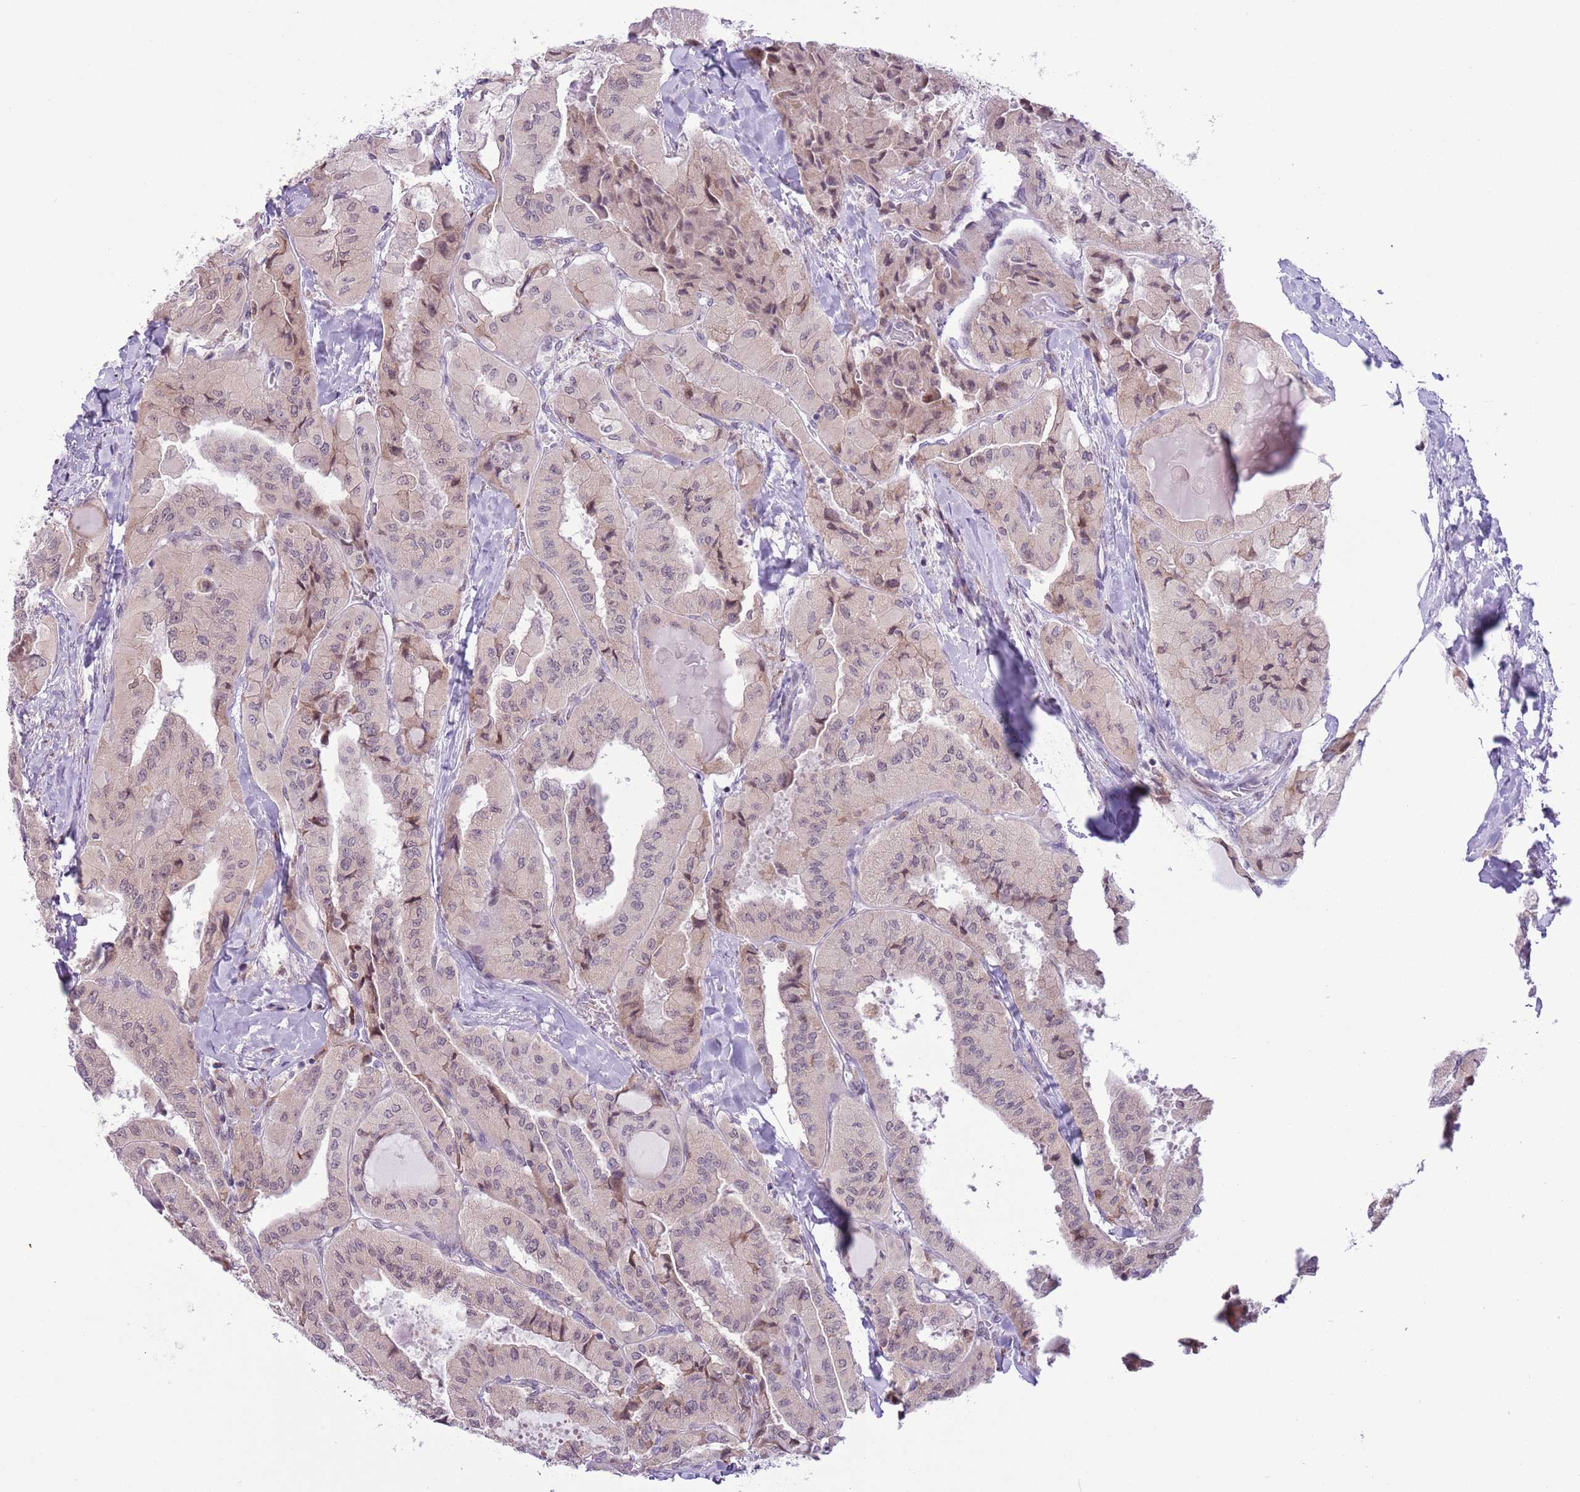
{"staining": {"intensity": "weak", "quantity": "25%-75%", "location": "nuclear"}, "tissue": "thyroid cancer", "cell_type": "Tumor cells", "image_type": "cancer", "snomed": [{"axis": "morphology", "description": "Normal tissue, NOS"}, {"axis": "morphology", "description": "Papillary adenocarcinoma, NOS"}, {"axis": "topography", "description": "Thyroid gland"}], "caption": "High-magnification brightfield microscopy of thyroid cancer stained with DAB (brown) and counterstained with hematoxylin (blue). tumor cells exhibit weak nuclear expression is identified in about25%-75% of cells.", "gene": "ZNF576", "patient": {"sex": "female", "age": 59}}